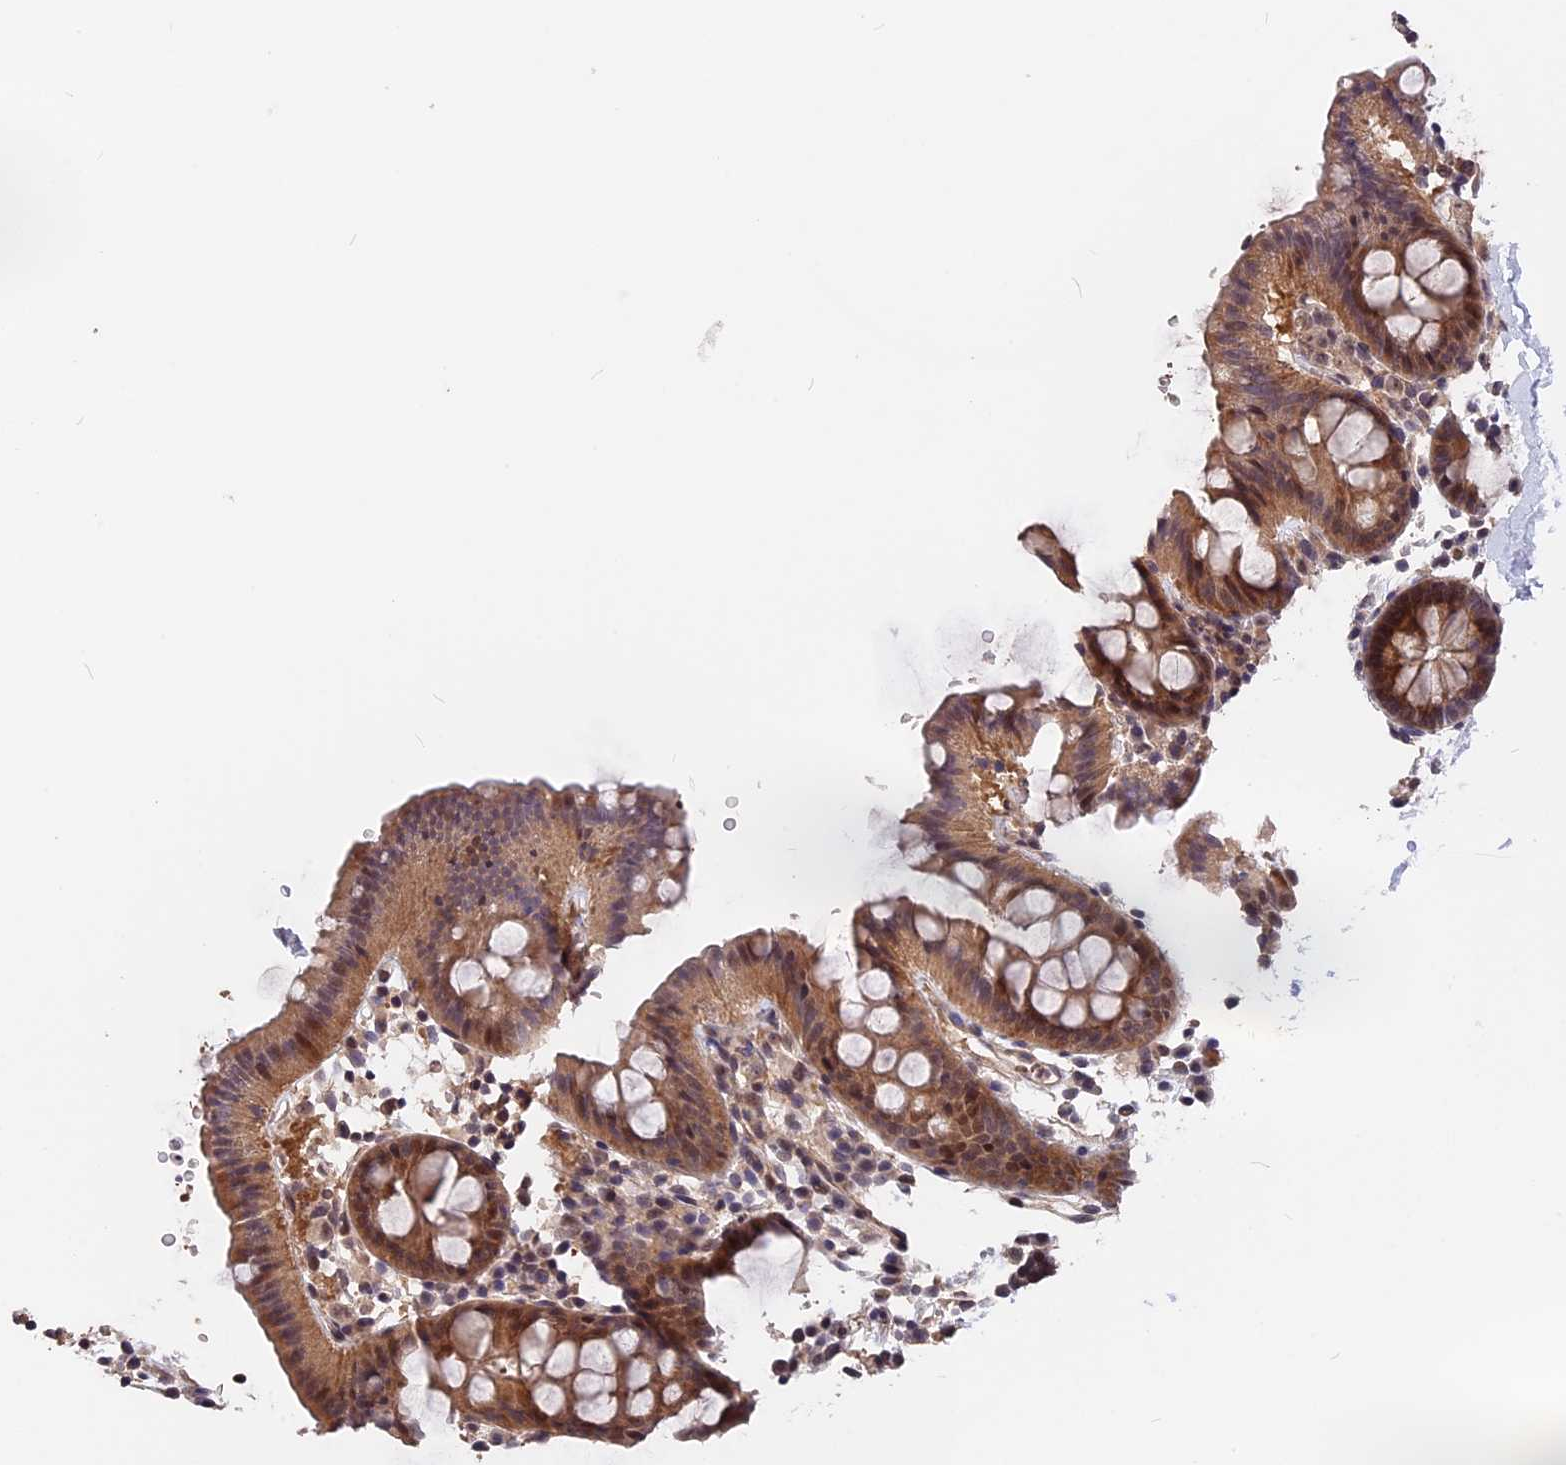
{"staining": {"intensity": "moderate", "quantity": "25%-75%", "location": "cytoplasmic/membranous"}, "tissue": "colon", "cell_type": "Endothelial cells", "image_type": "normal", "snomed": [{"axis": "morphology", "description": "Normal tissue, NOS"}, {"axis": "topography", "description": "Colon"}], "caption": "A high-resolution image shows immunohistochemistry (IHC) staining of benign colon, which displays moderate cytoplasmic/membranous positivity in about 25%-75% of endothelial cells. Ihc stains the protein in brown and the nuclei are stained blue.", "gene": "ZC3H10", "patient": {"sex": "male", "age": 75}}